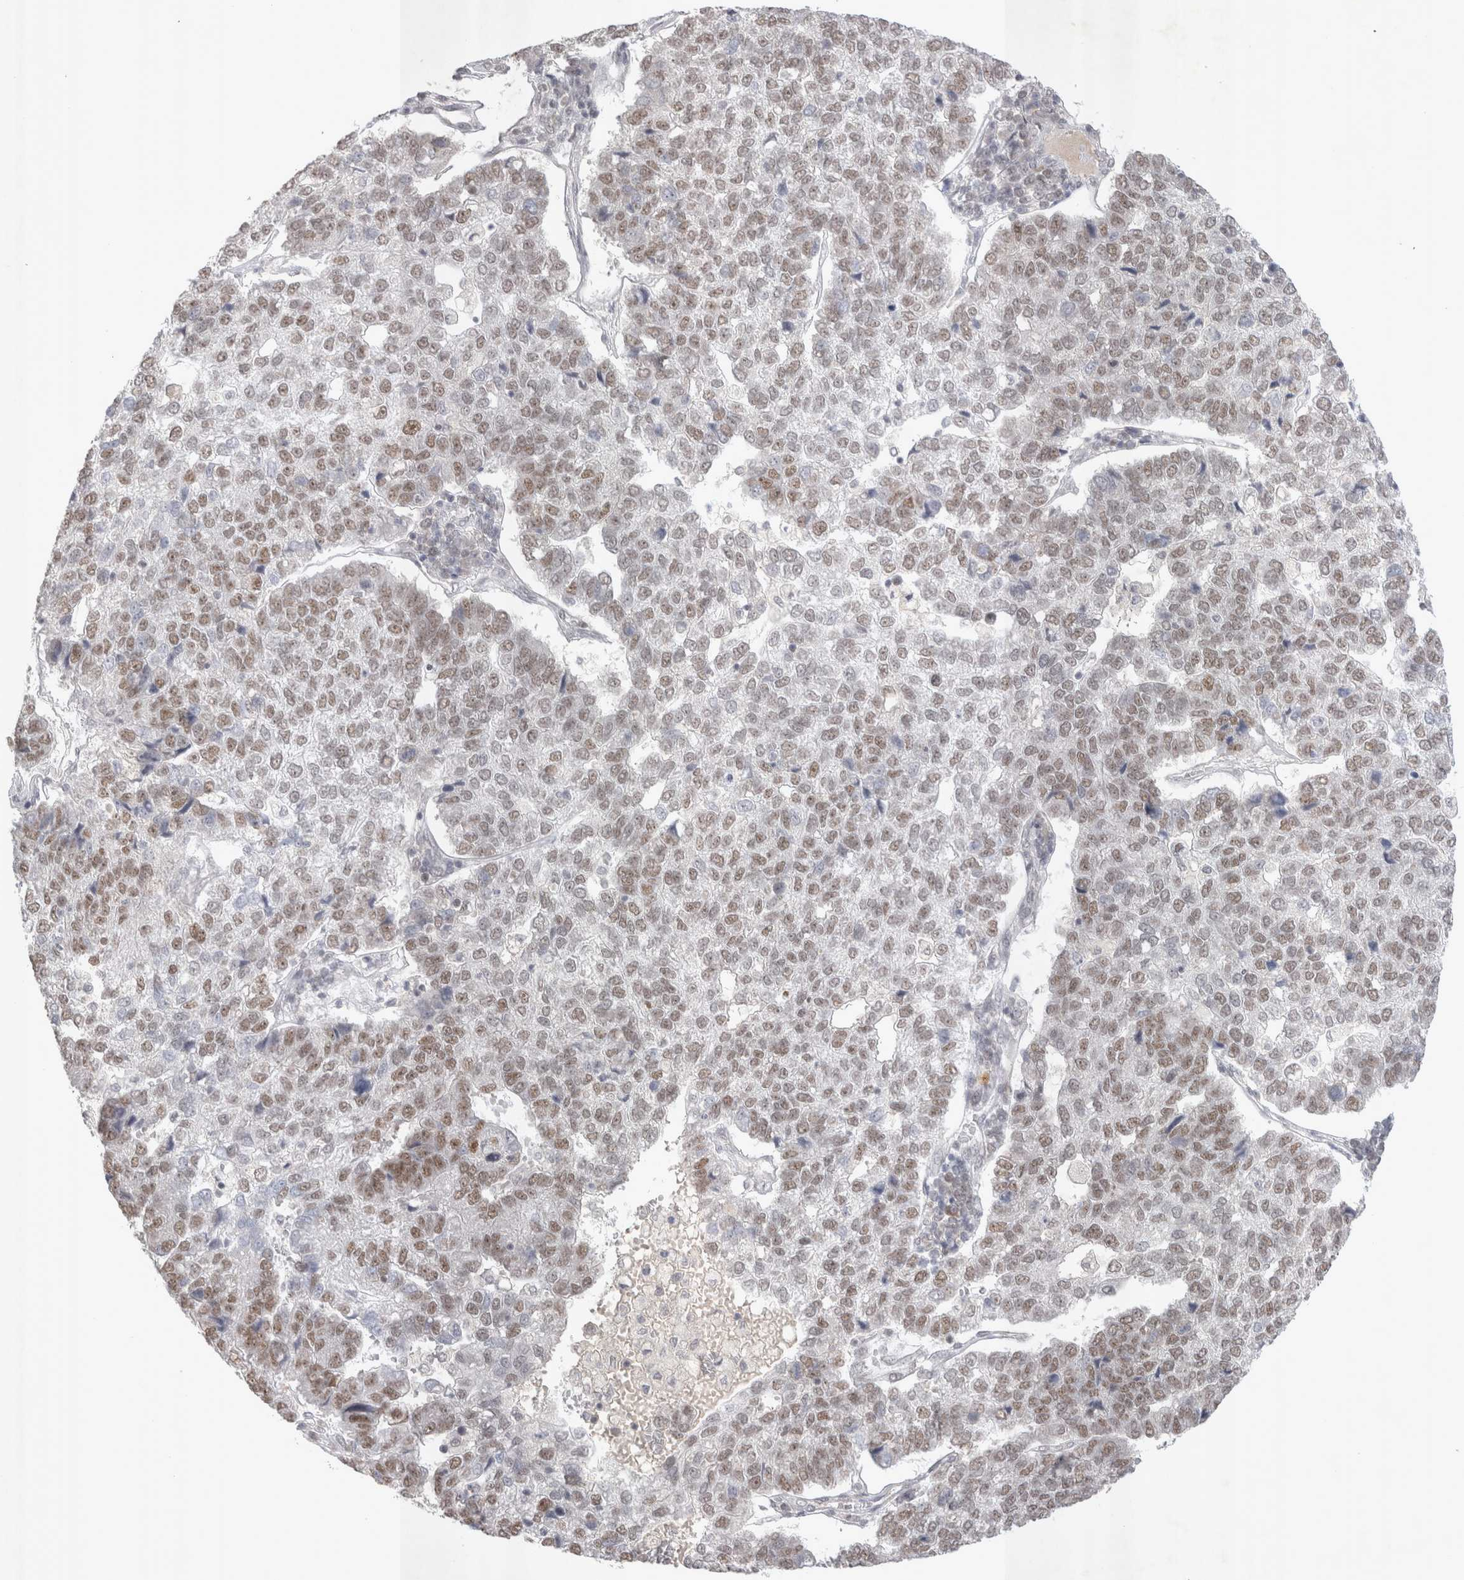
{"staining": {"intensity": "moderate", "quantity": ">75%", "location": "nuclear"}, "tissue": "pancreatic cancer", "cell_type": "Tumor cells", "image_type": "cancer", "snomed": [{"axis": "morphology", "description": "Adenocarcinoma, NOS"}, {"axis": "topography", "description": "Pancreas"}], "caption": "Pancreatic cancer was stained to show a protein in brown. There is medium levels of moderate nuclear expression in about >75% of tumor cells.", "gene": "RECQL4", "patient": {"sex": "female", "age": 61}}